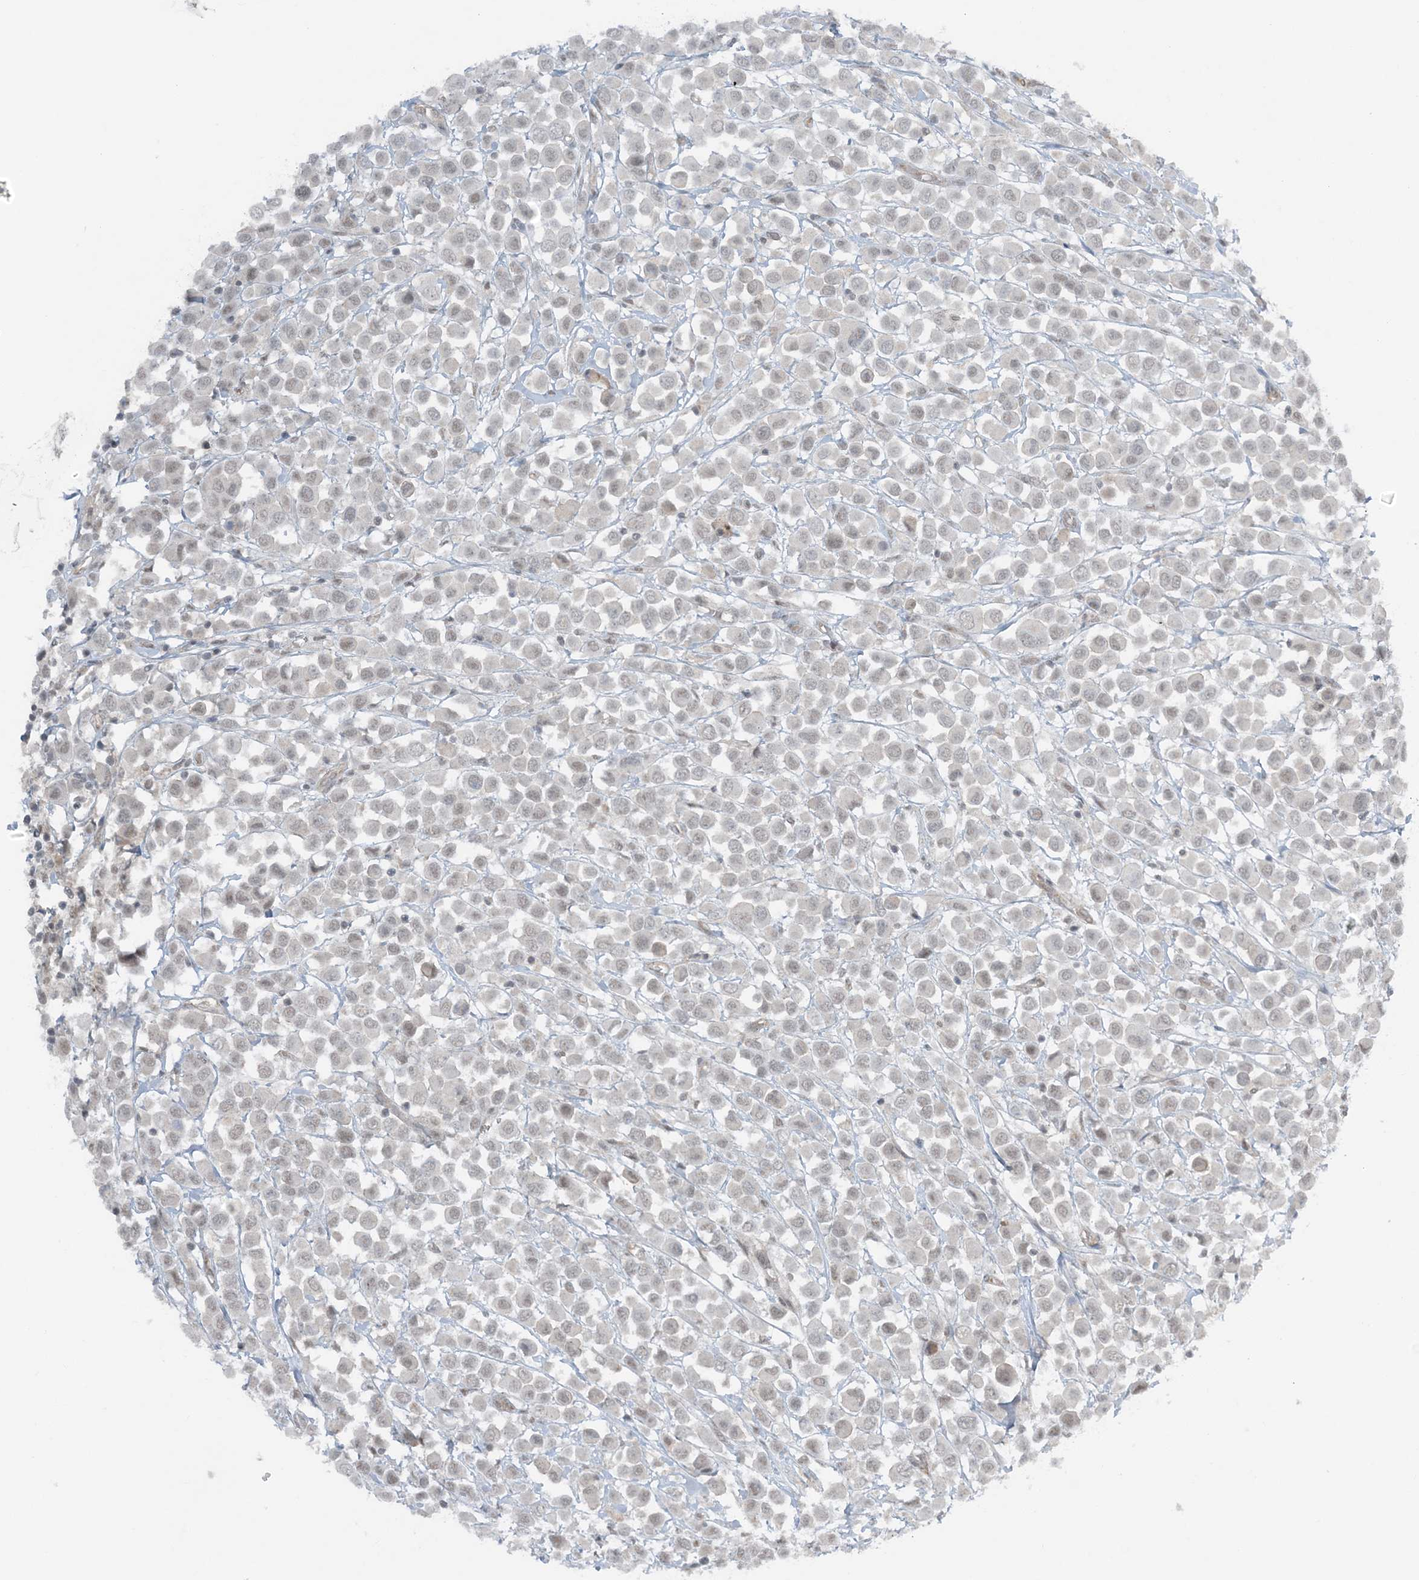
{"staining": {"intensity": "negative", "quantity": "none", "location": "none"}, "tissue": "breast cancer", "cell_type": "Tumor cells", "image_type": "cancer", "snomed": [{"axis": "morphology", "description": "Duct carcinoma"}, {"axis": "topography", "description": "Breast"}], "caption": "Immunohistochemistry (IHC) of breast intraductal carcinoma demonstrates no expression in tumor cells. (DAB IHC visualized using brightfield microscopy, high magnification).", "gene": "ATP11A", "patient": {"sex": "female", "age": 61}}